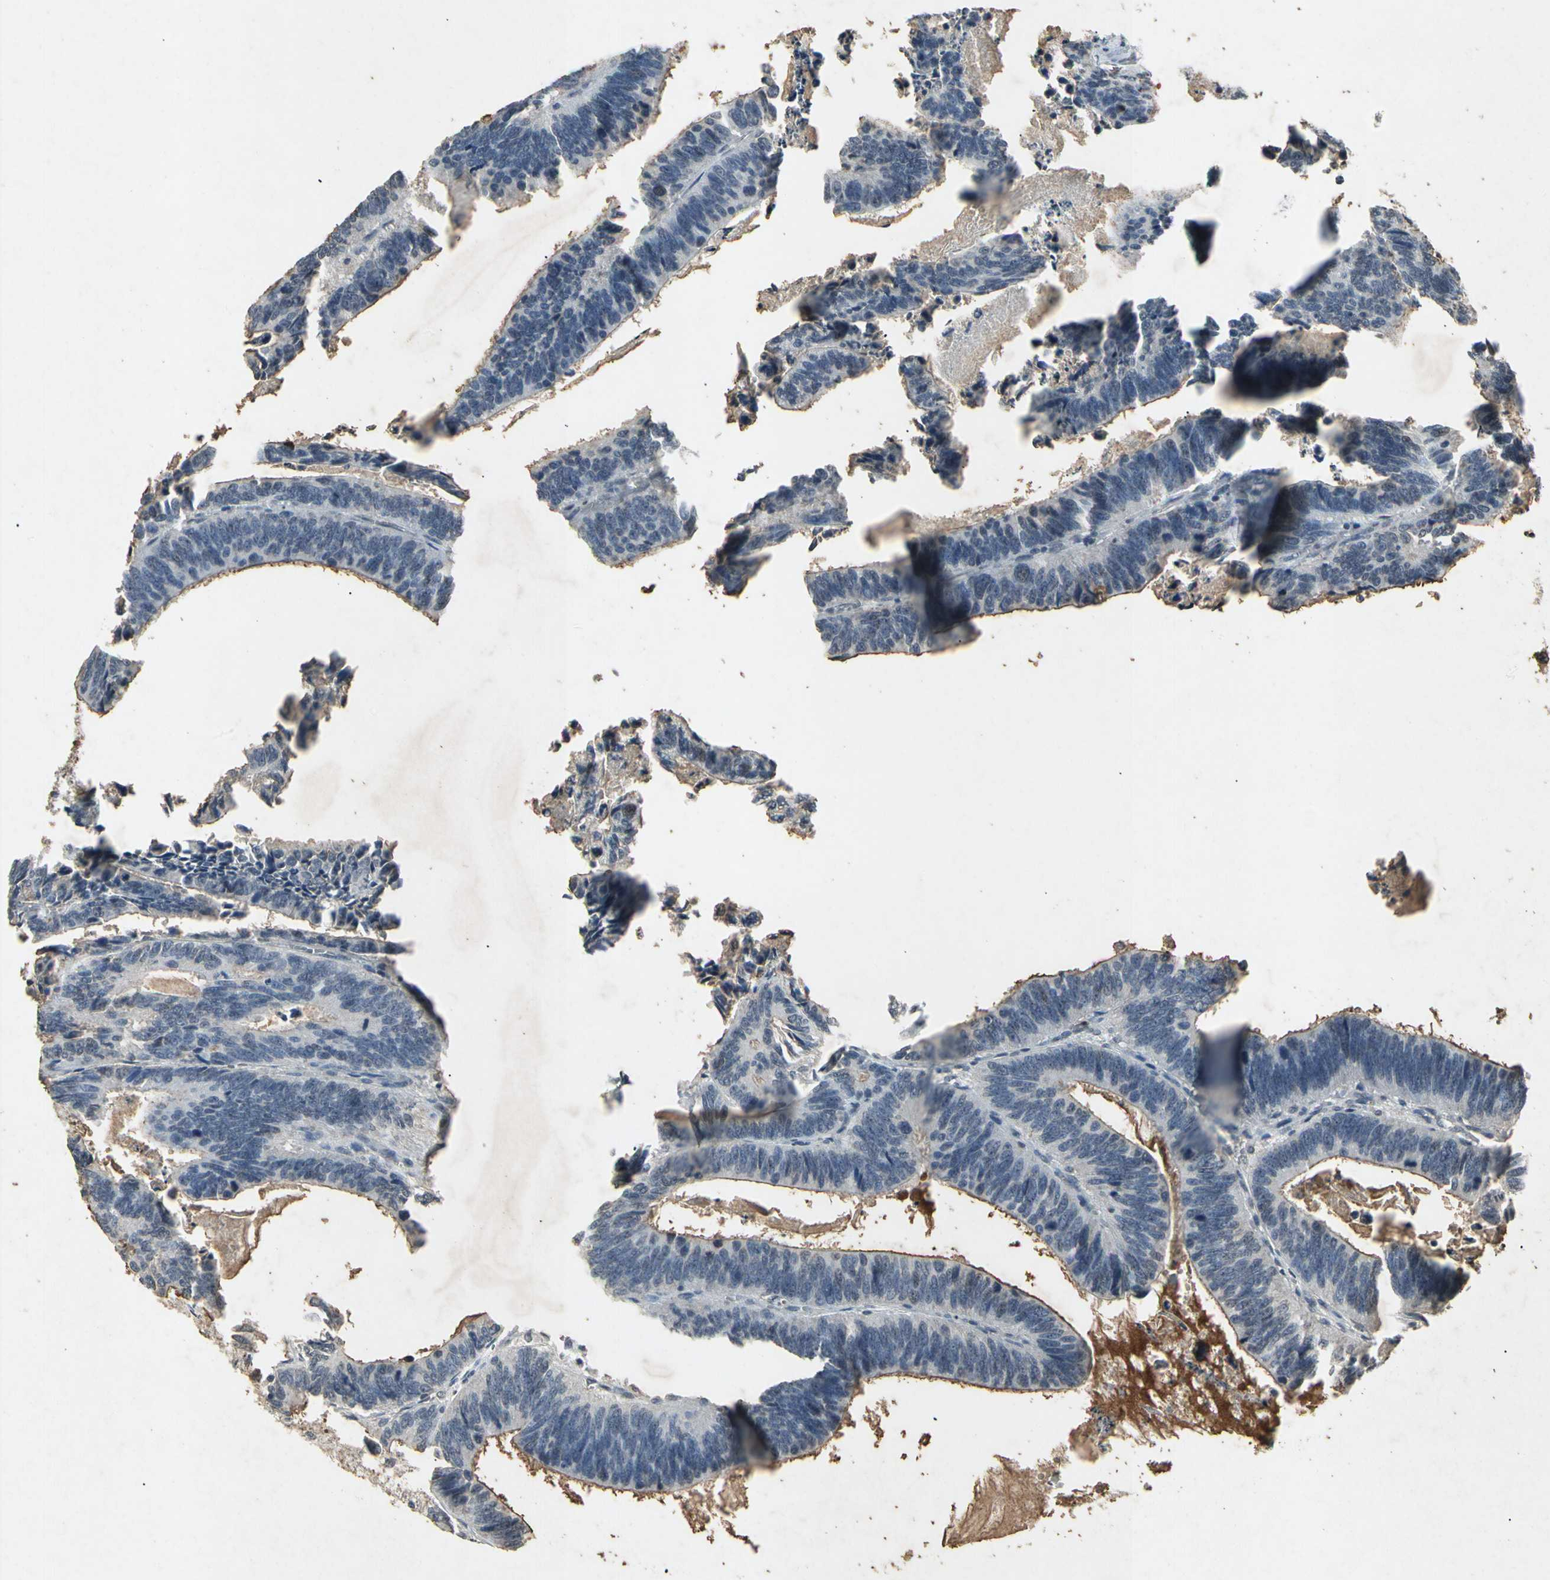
{"staining": {"intensity": "negative", "quantity": "none", "location": "none"}, "tissue": "colorectal cancer", "cell_type": "Tumor cells", "image_type": "cancer", "snomed": [{"axis": "morphology", "description": "Adenocarcinoma, NOS"}, {"axis": "topography", "description": "Colon"}], "caption": "The image exhibits no staining of tumor cells in colorectal adenocarcinoma.", "gene": "CP", "patient": {"sex": "male", "age": 72}}